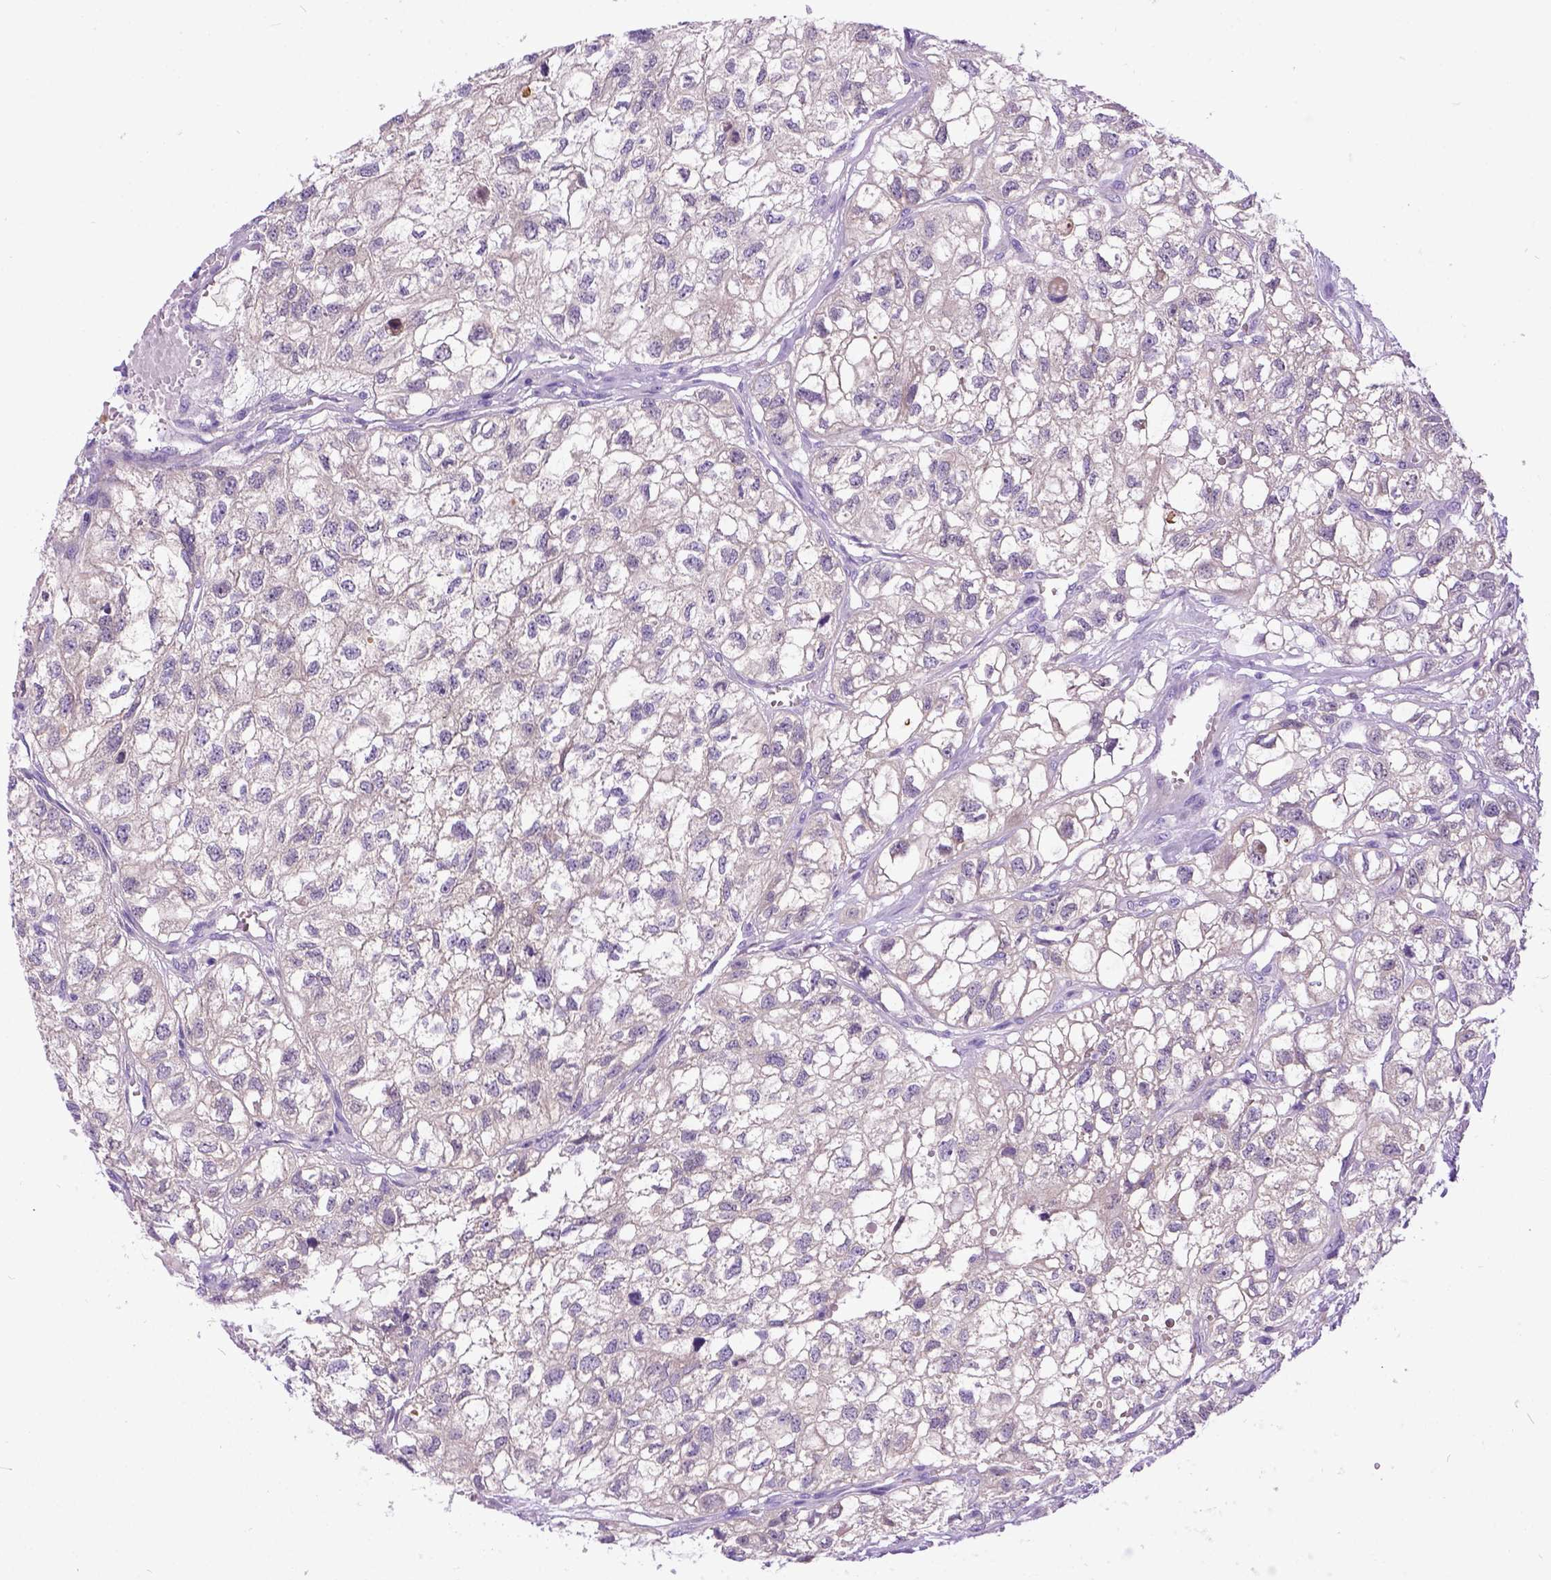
{"staining": {"intensity": "weak", "quantity": ">75%", "location": "cytoplasmic/membranous"}, "tissue": "renal cancer", "cell_type": "Tumor cells", "image_type": "cancer", "snomed": [{"axis": "morphology", "description": "Adenocarcinoma, NOS"}, {"axis": "topography", "description": "Kidney"}], "caption": "Immunohistochemical staining of human adenocarcinoma (renal) reveals low levels of weak cytoplasmic/membranous protein positivity in about >75% of tumor cells. The staining was performed using DAB (3,3'-diaminobenzidine), with brown indicating positive protein expression. Nuclei are stained blue with hematoxylin.", "gene": "NEK5", "patient": {"sex": "male", "age": 56}}